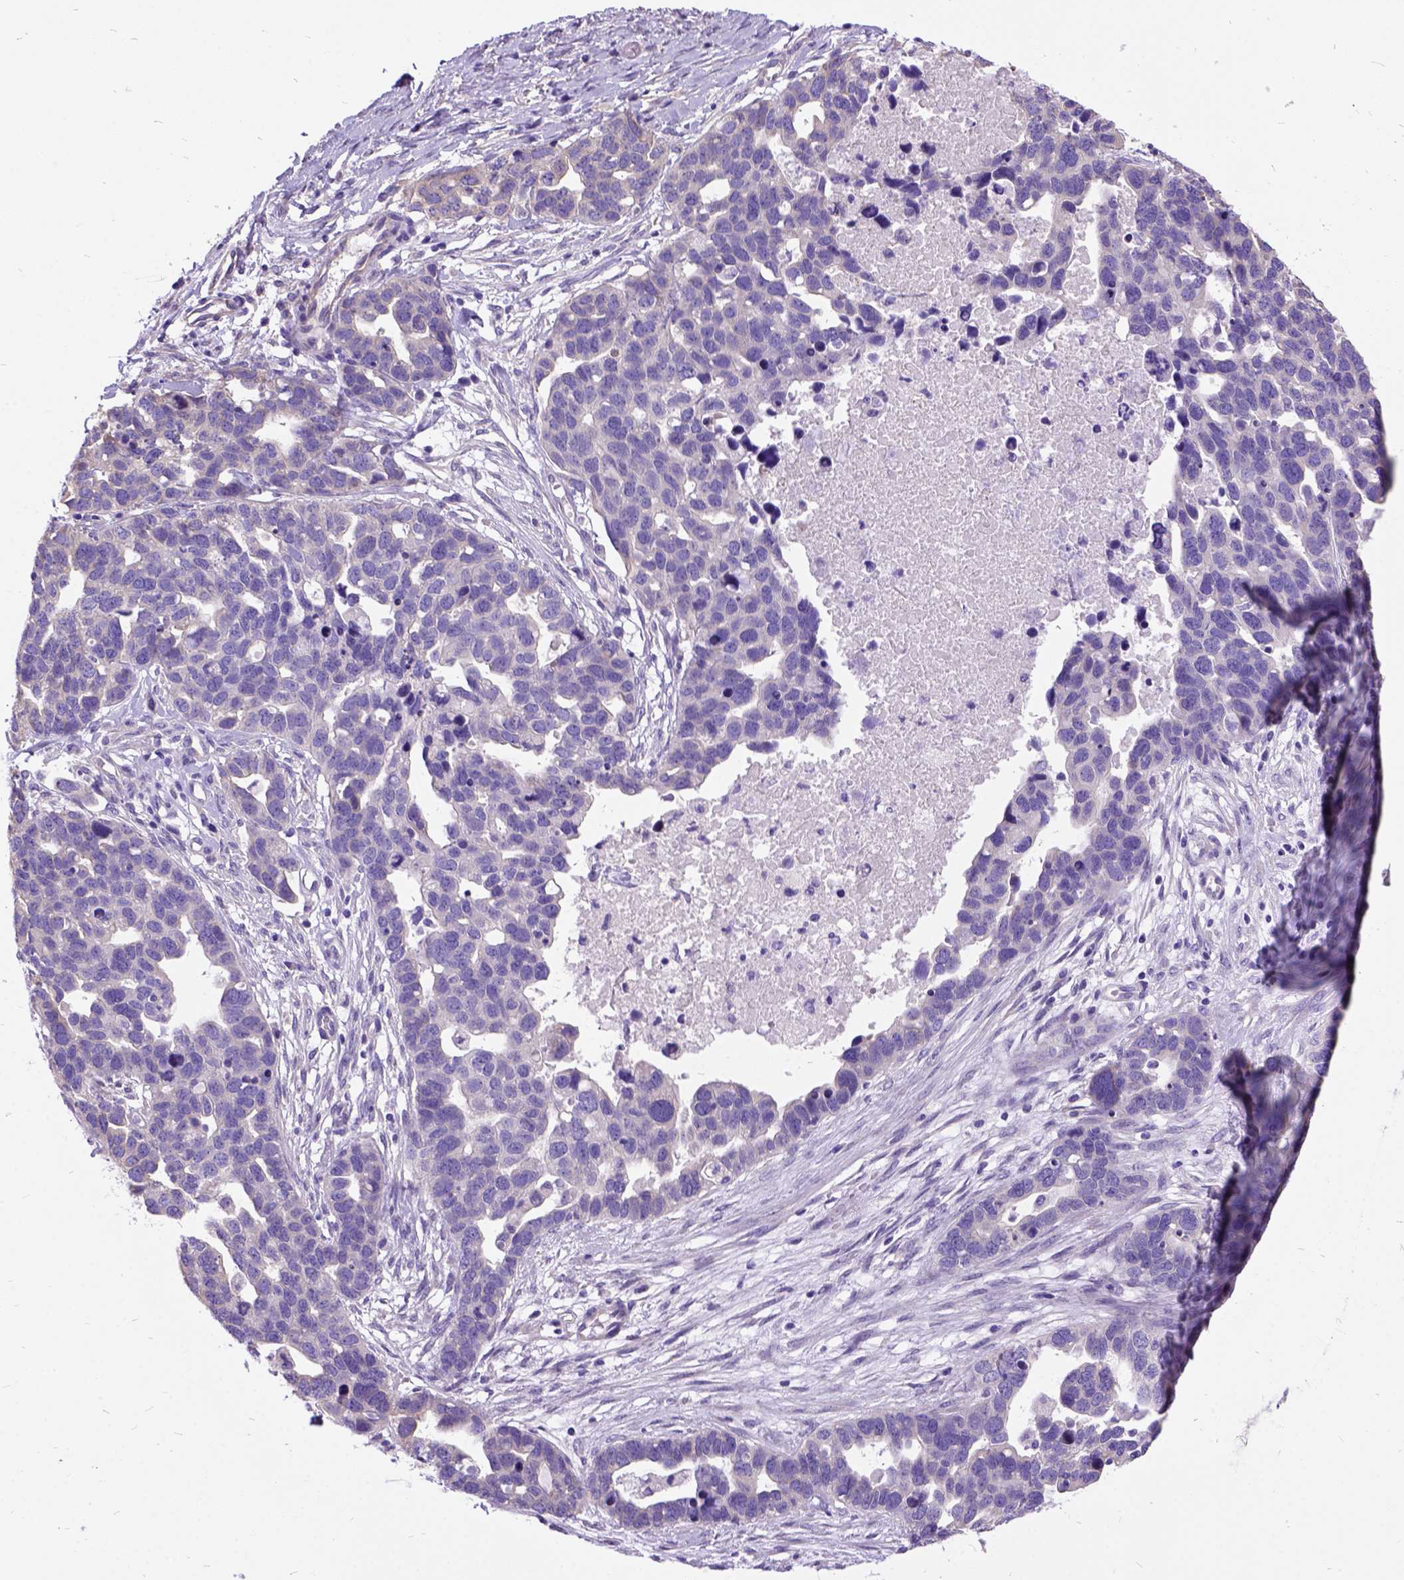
{"staining": {"intensity": "negative", "quantity": "none", "location": "none"}, "tissue": "ovarian cancer", "cell_type": "Tumor cells", "image_type": "cancer", "snomed": [{"axis": "morphology", "description": "Cystadenocarcinoma, serous, NOS"}, {"axis": "topography", "description": "Ovary"}], "caption": "Immunohistochemistry (IHC) photomicrograph of human ovarian cancer (serous cystadenocarcinoma) stained for a protein (brown), which reveals no expression in tumor cells. The staining is performed using DAB brown chromogen with nuclei counter-stained in using hematoxylin.", "gene": "CFAP54", "patient": {"sex": "female", "age": 54}}